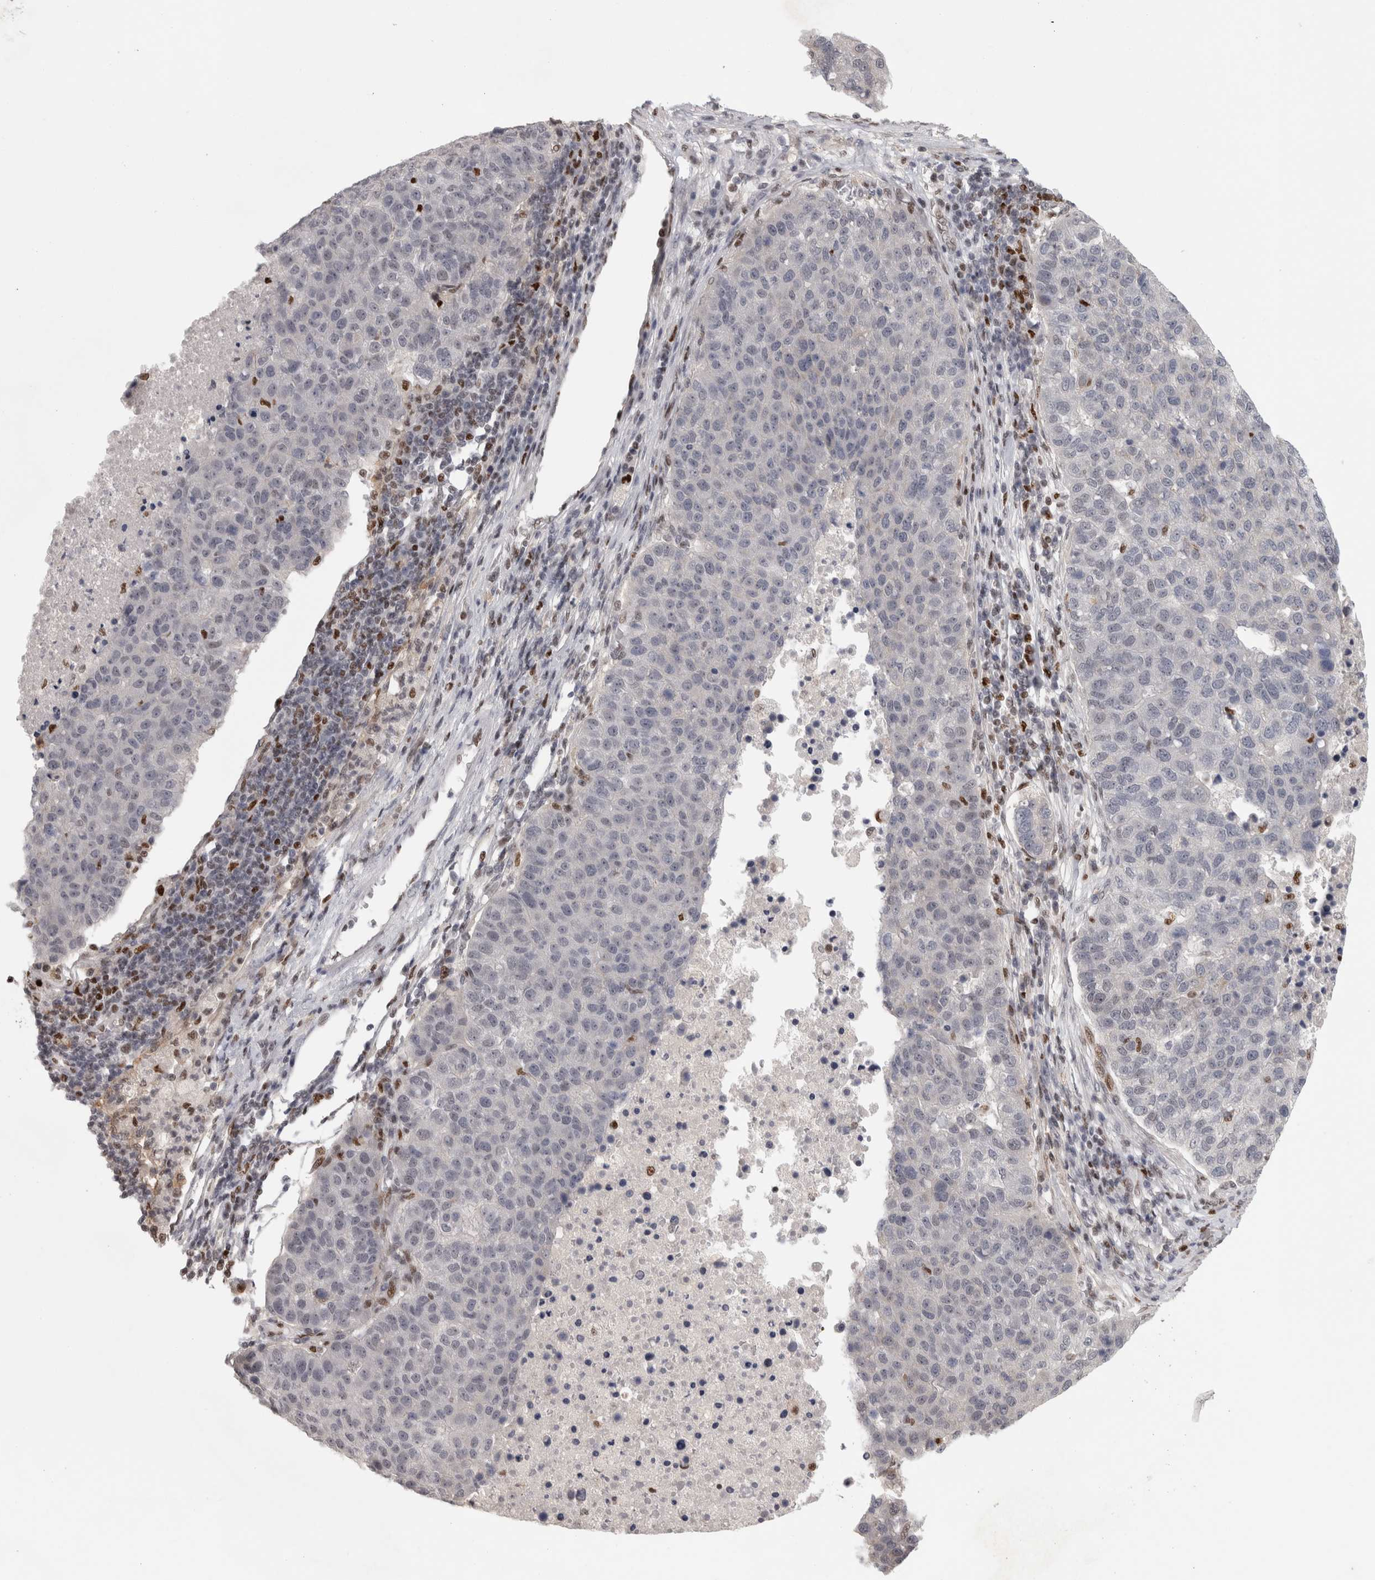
{"staining": {"intensity": "negative", "quantity": "none", "location": "none"}, "tissue": "pancreatic cancer", "cell_type": "Tumor cells", "image_type": "cancer", "snomed": [{"axis": "morphology", "description": "Adenocarcinoma, NOS"}, {"axis": "topography", "description": "Pancreas"}], "caption": "There is no significant positivity in tumor cells of pancreatic adenocarcinoma.", "gene": "SRARP", "patient": {"sex": "female", "age": 61}}